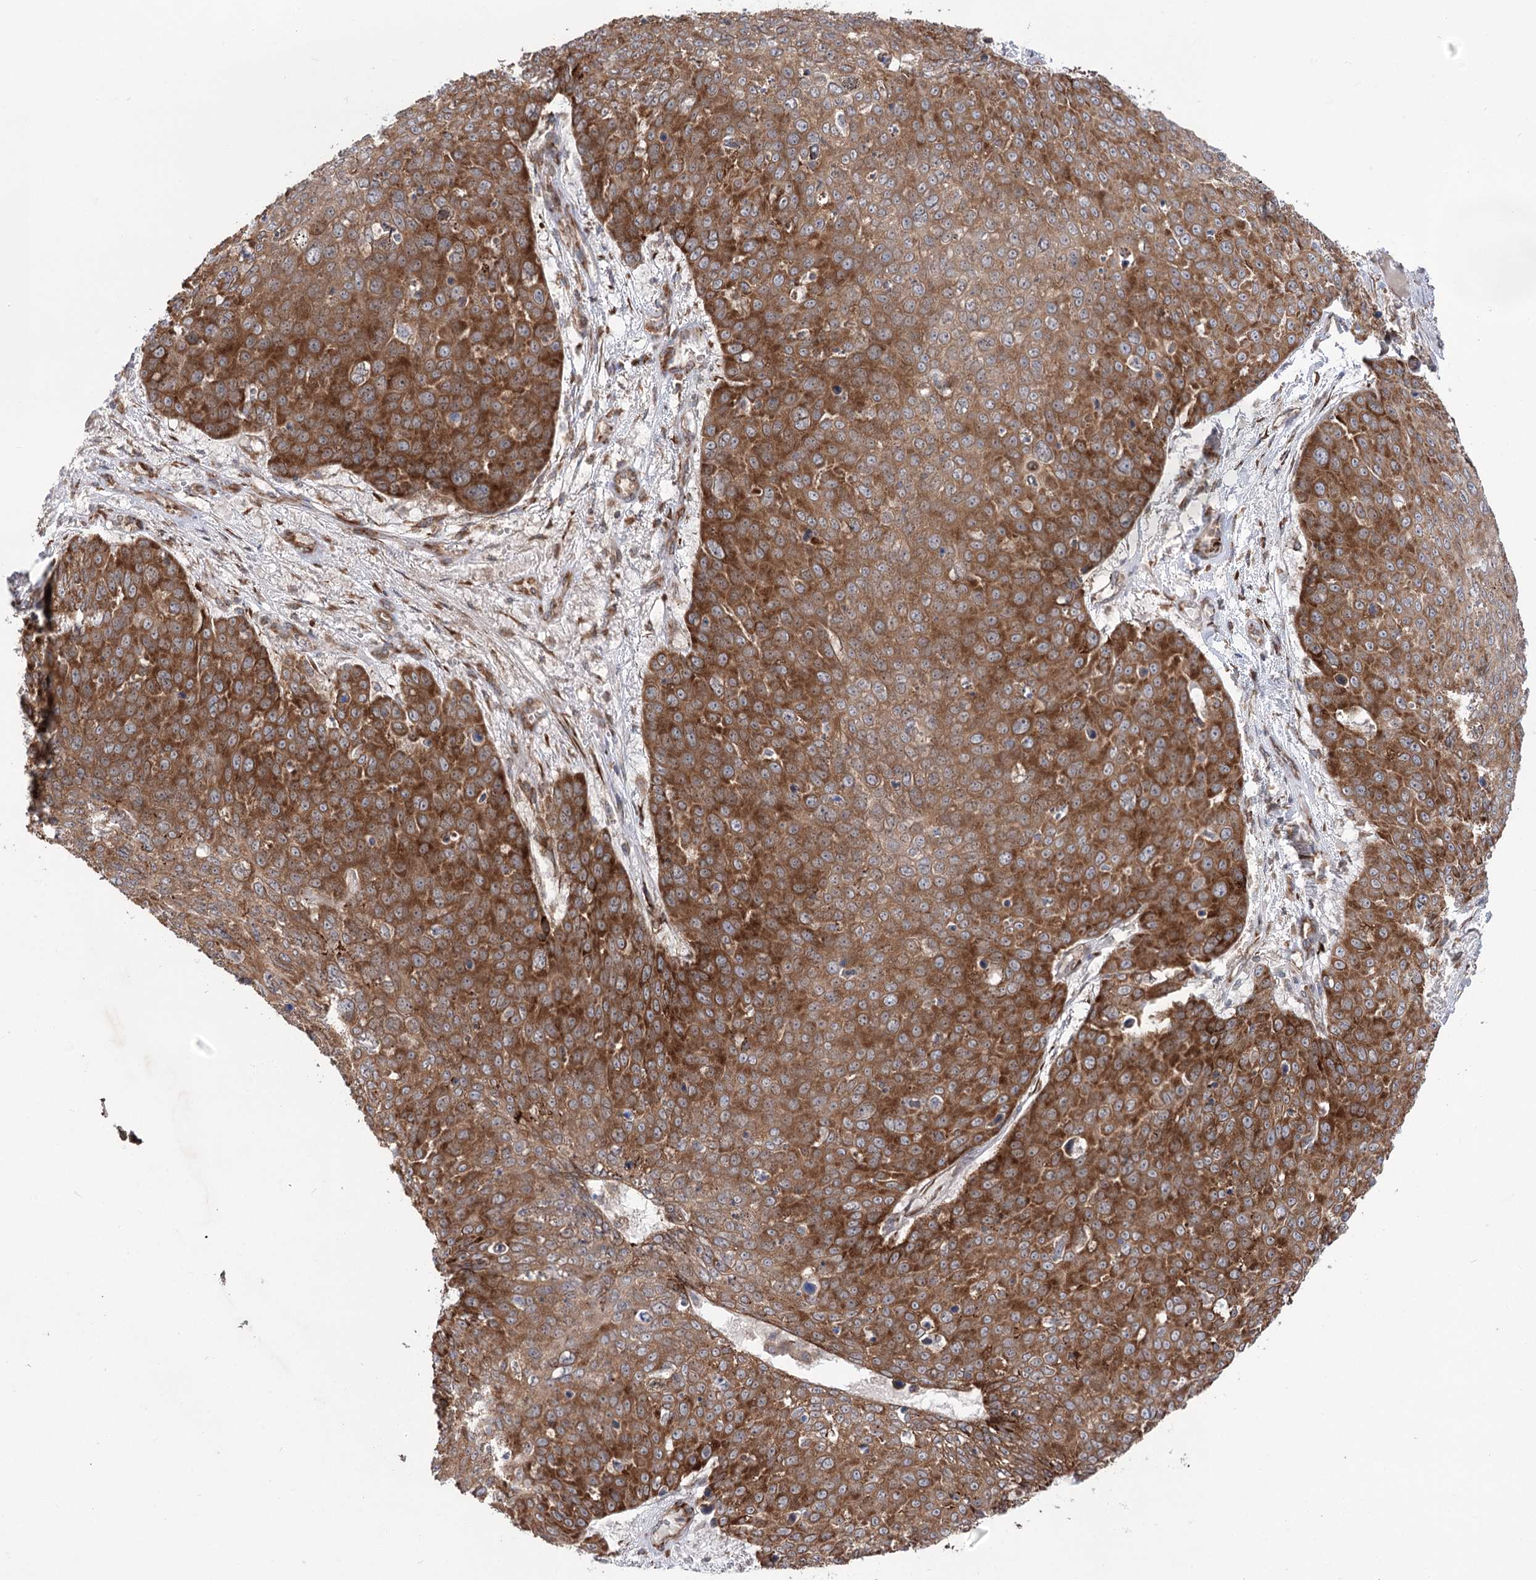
{"staining": {"intensity": "strong", "quantity": ">75%", "location": "cytoplasmic/membranous"}, "tissue": "skin cancer", "cell_type": "Tumor cells", "image_type": "cancer", "snomed": [{"axis": "morphology", "description": "Squamous cell carcinoma, NOS"}, {"axis": "topography", "description": "Skin"}], "caption": "Immunohistochemistry (IHC) micrograph of squamous cell carcinoma (skin) stained for a protein (brown), which displays high levels of strong cytoplasmic/membranous positivity in approximately >75% of tumor cells.", "gene": "VWA2", "patient": {"sex": "male", "age": 71}}